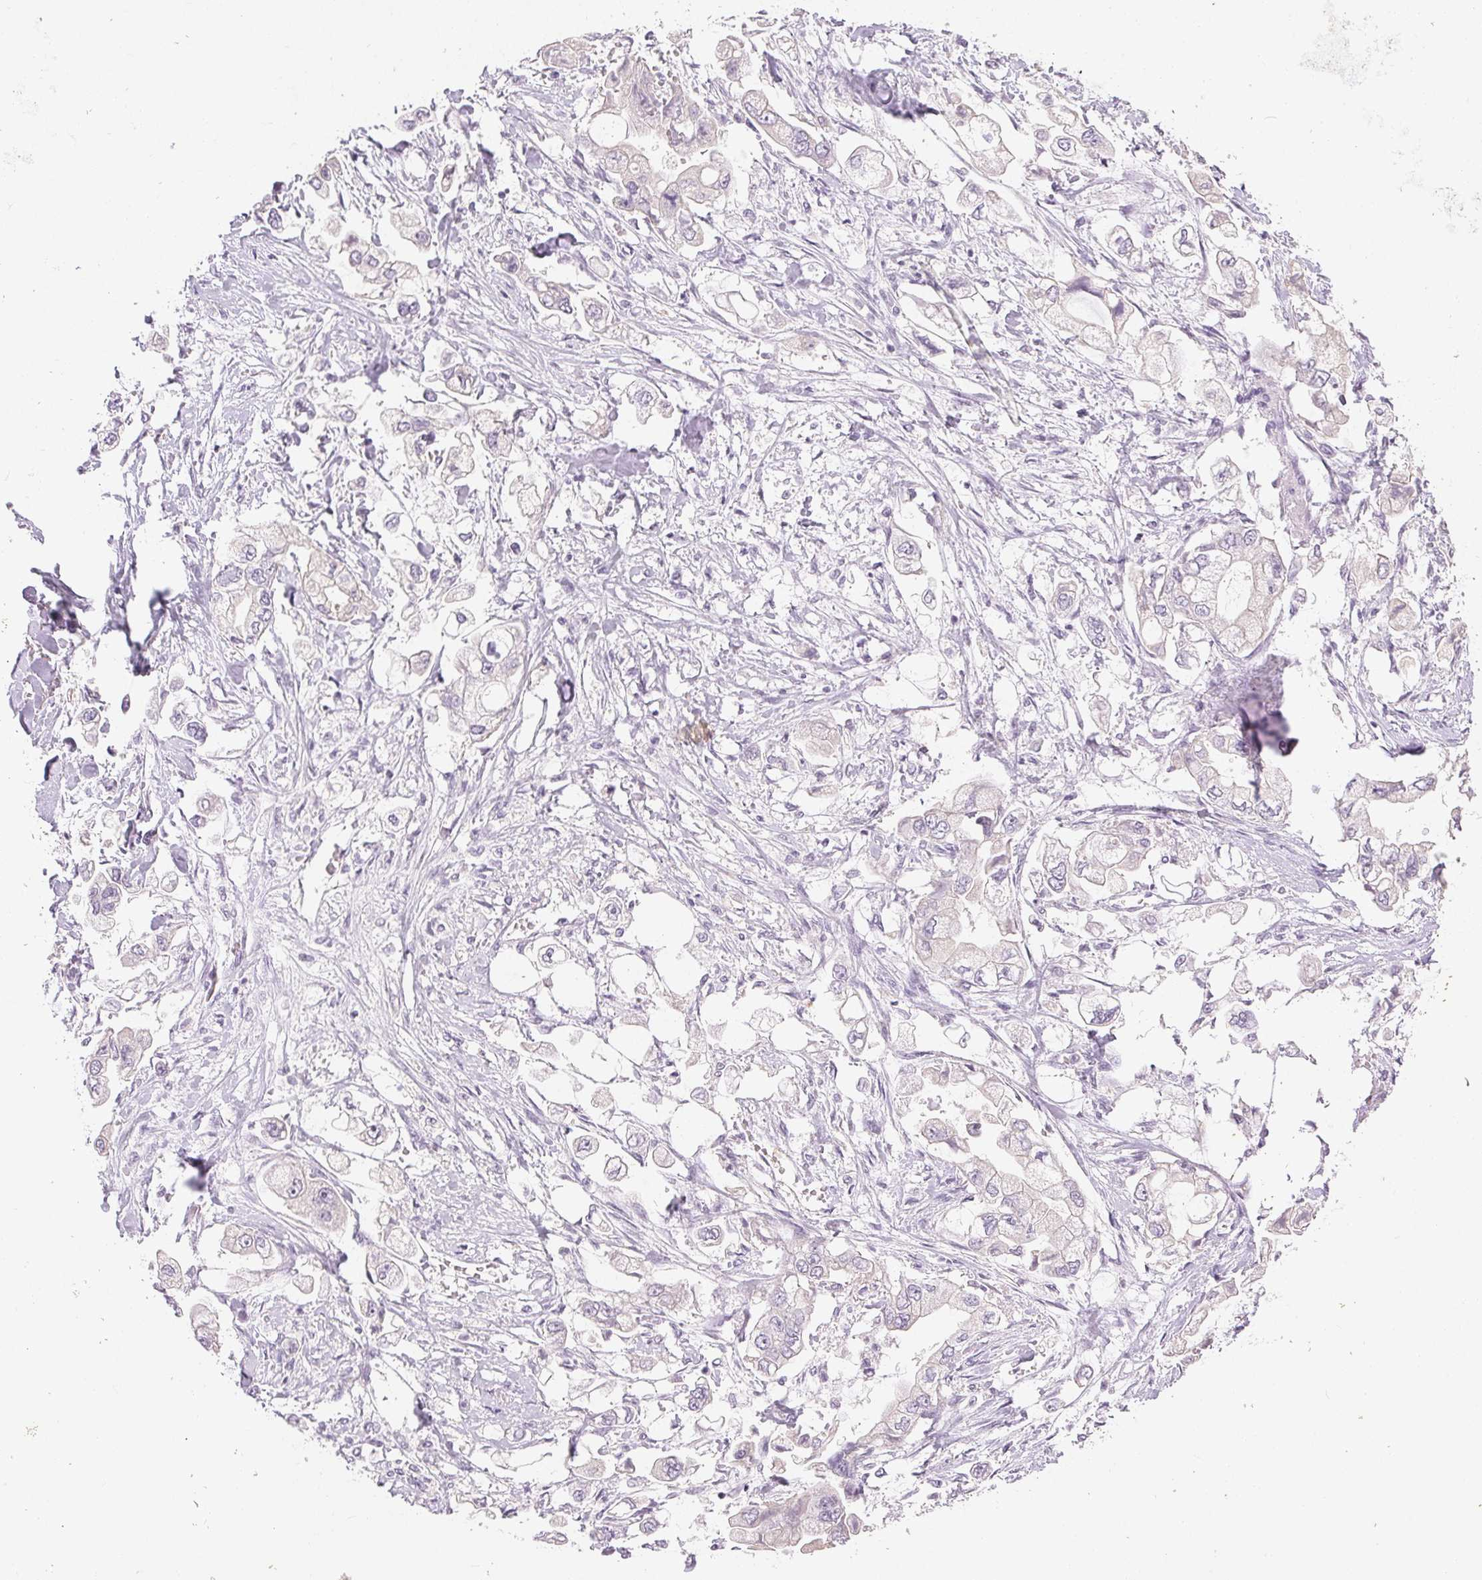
{"staining": {"intensity": "negative", "quantity": "none", "location": "none"}, "tissue": "stomach cancer", "cell_type": "Tumor cells", "image_type": "cancer", "snomed": [{"axis": "morphology", "description": "Adenocarcinoma, NOS"}, {"axis": "topography", "description": "Stomach"}], "caption": "This is an immunohistochemistry (IHC) photomicrograph of stomach cancer (adenocarcinoma). There is no staining in tumor cells.", "gene": "SFTPD", "patient": {"sex": "male", "age": 62}}